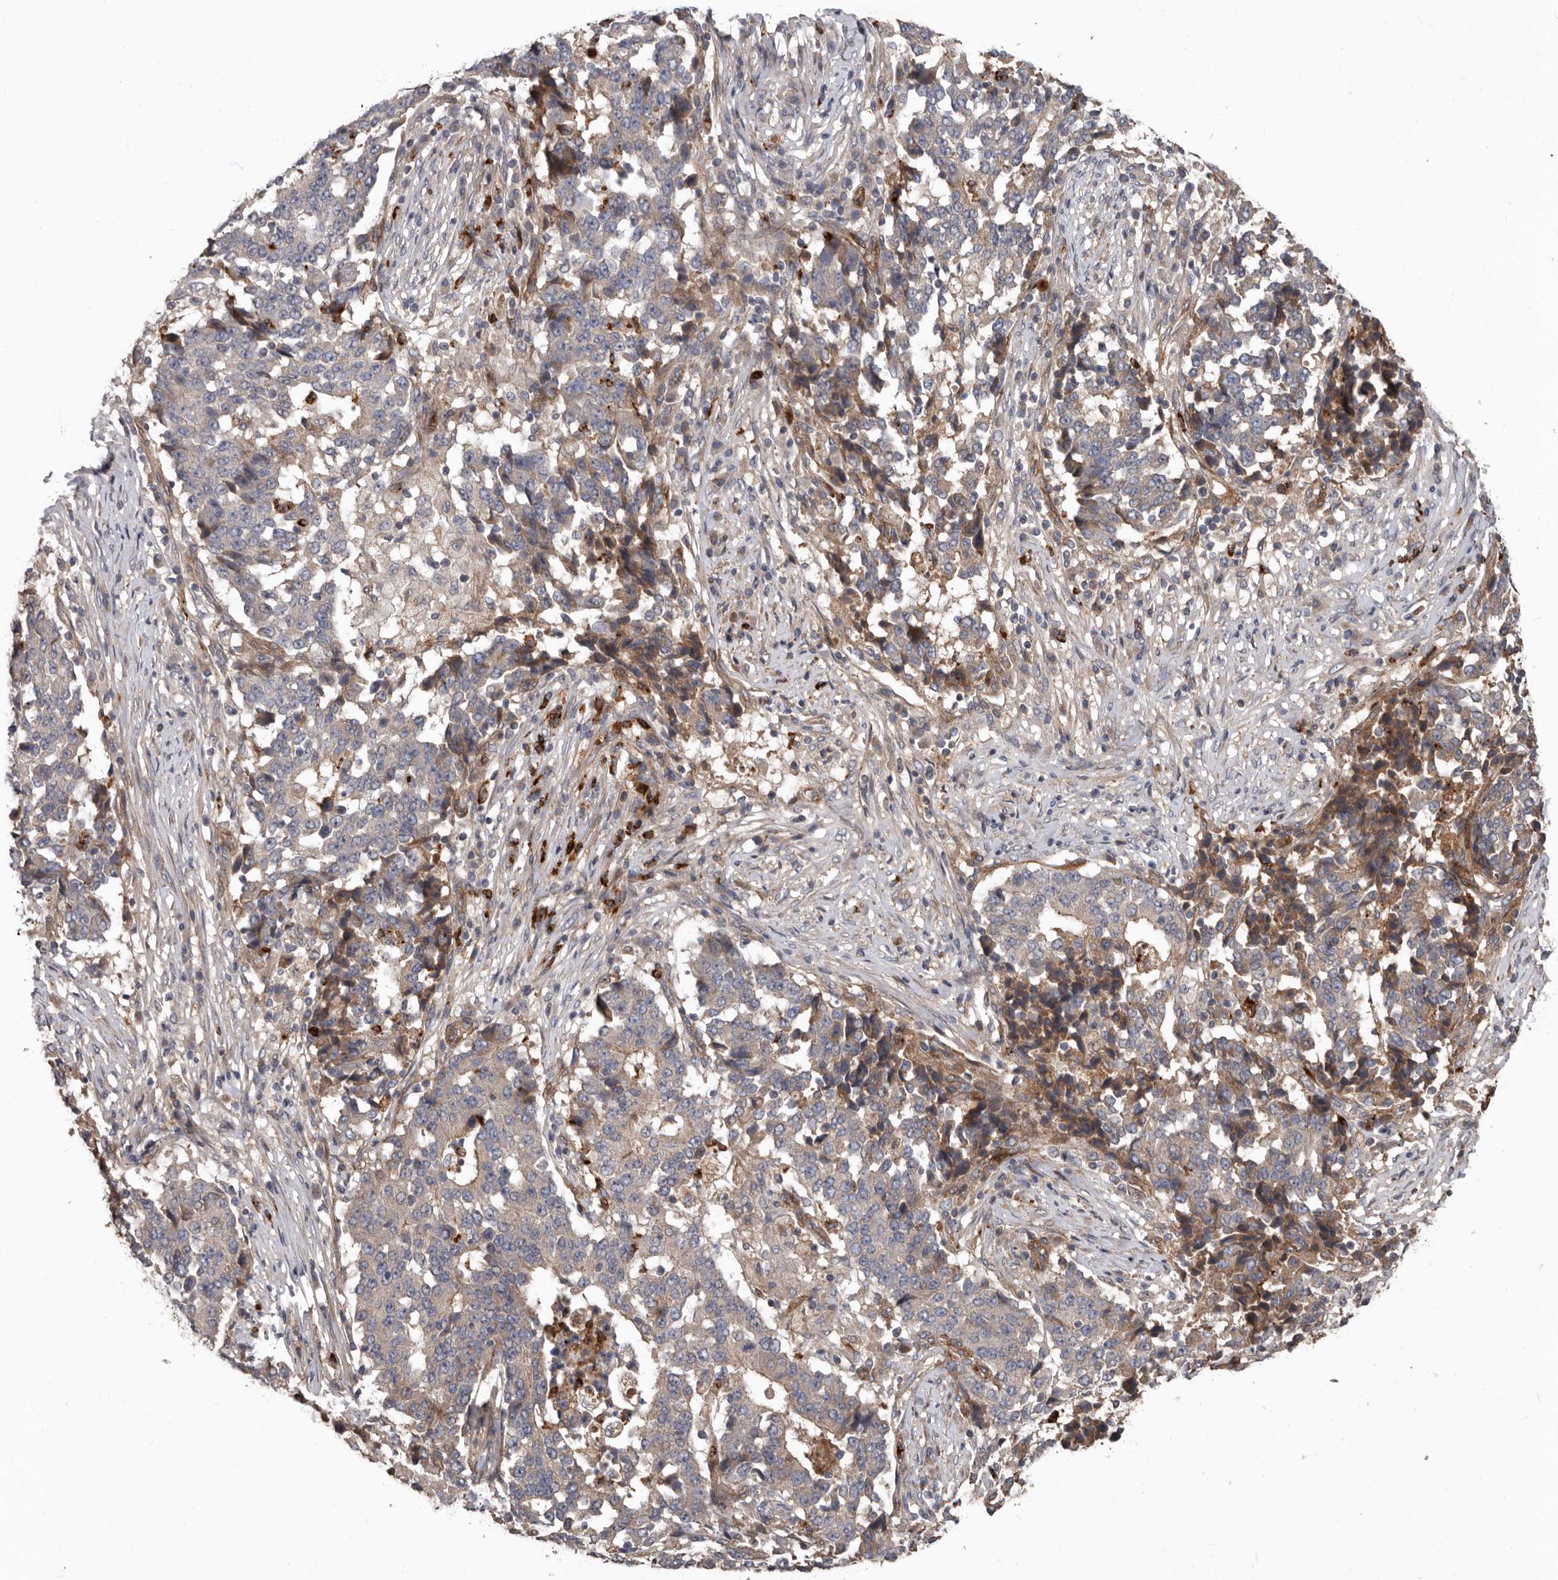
{"staining": {"intensity": "weak", "quantity": "<25%", "location": "cytoplasmic/membranous"}, "tissue": "stomach cancer", "cell_type": "Tumor cells", "image_type": "cancer", "snomed": [{"axis": "morphology", "description": "Adenocarcinoma, NOS"}, {"axis": "topography", "description": "Stomach"}], "caption": "A histopathology image of stomach cancer stained for a protein shows no brown staining in tumor cells.", "gene": "ARHGEF5", "patient": {"sex": "male", "age": 59}}